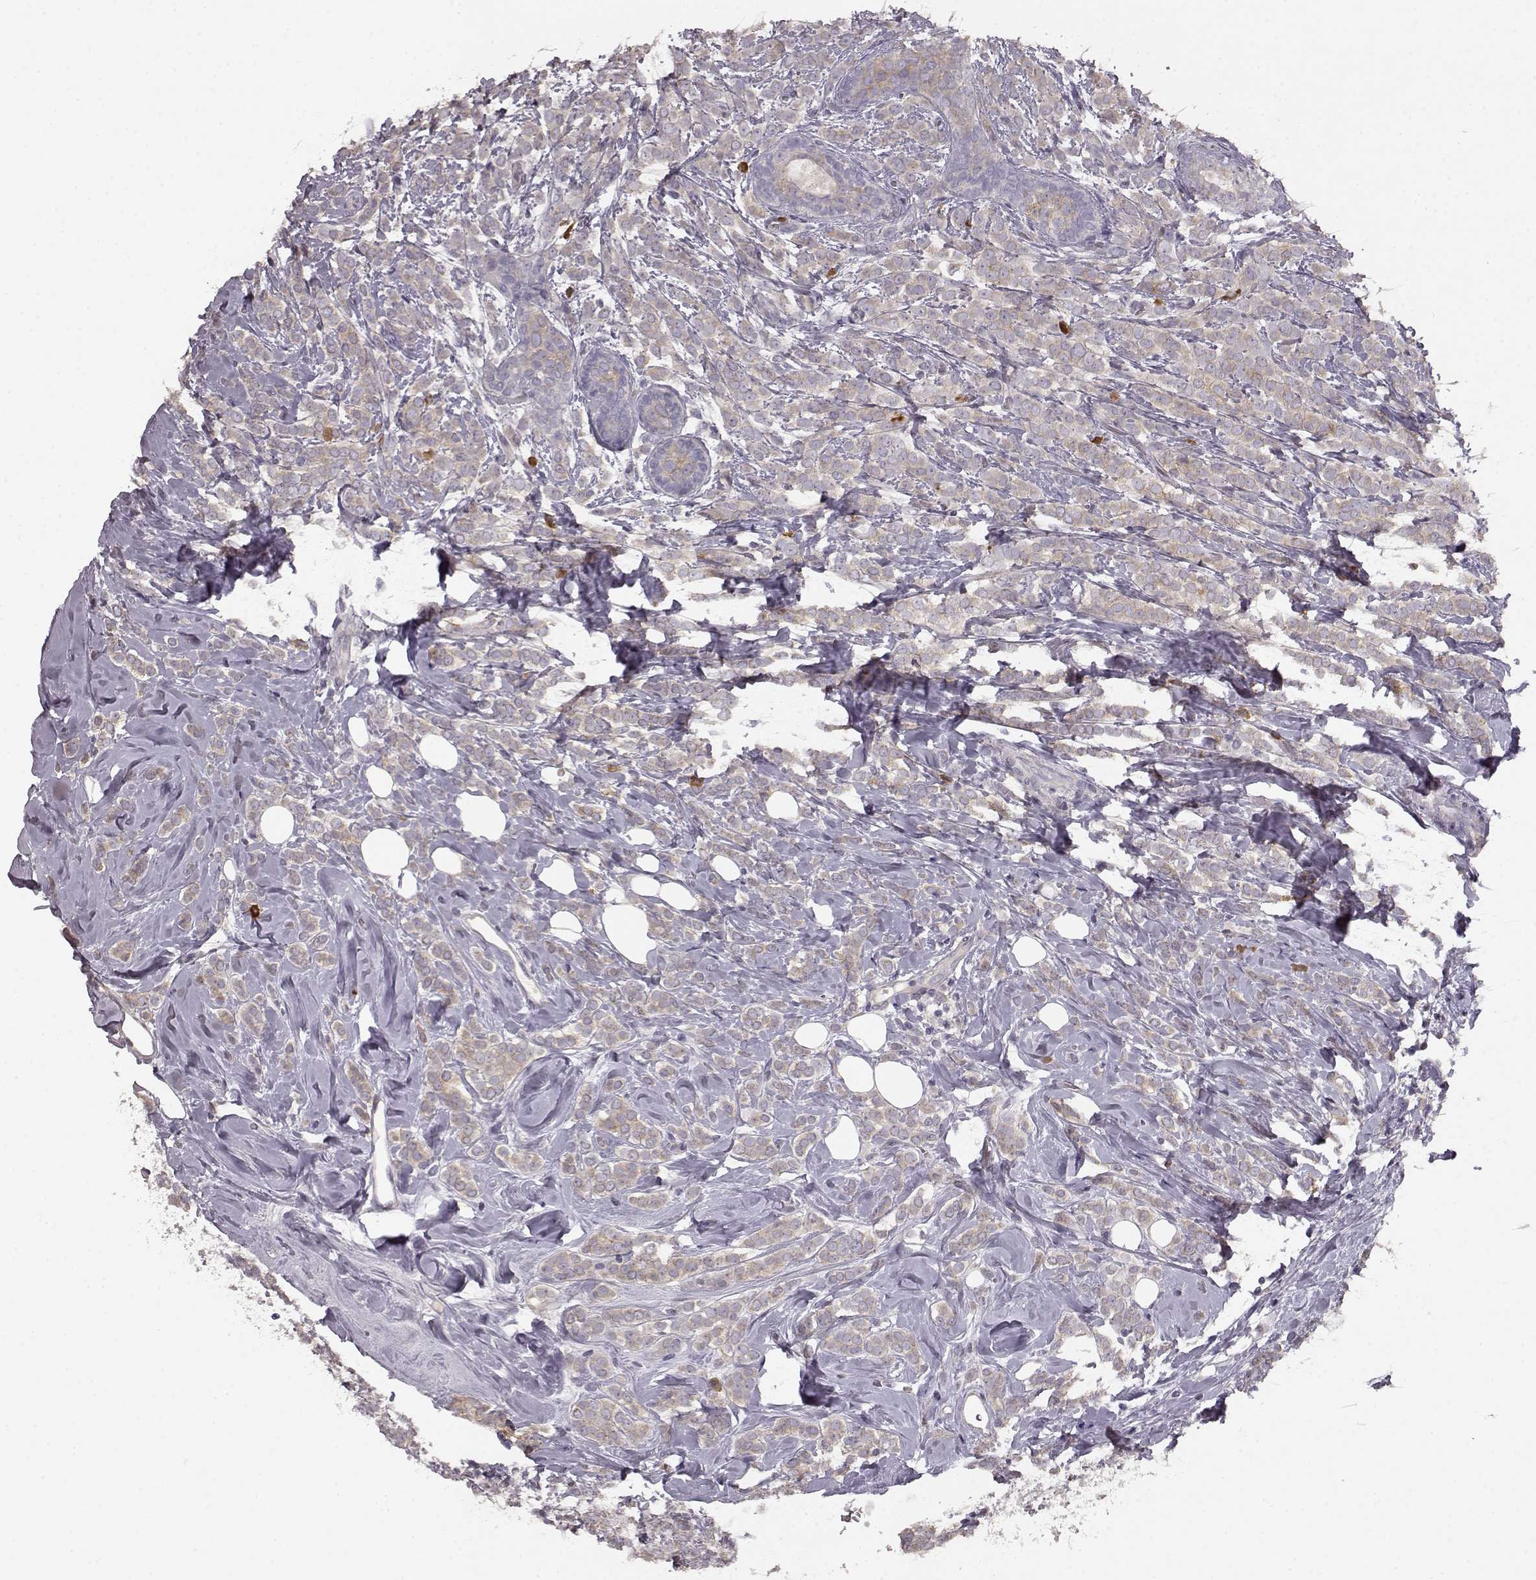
{"staining": {"intensity": "weak", "quantity": ">75%", "location": "cytoplasmic/membranous"}, "tissue": "breast cancer", "cell_type": "Tumor cells", "image_type": "cancer", "snomed": [{"axis": "morphology", "description": "Lobular carcinoma"}, {"axis": "topography", "description": "Breast"}], "caption": "Breast cancer stained for a protein (brown) reveals weak cytoplasmic/membranous positive expression in about >75% of tumor cells.", "gene": "GHR", "patient": {"sex": "female", "age": 49}}